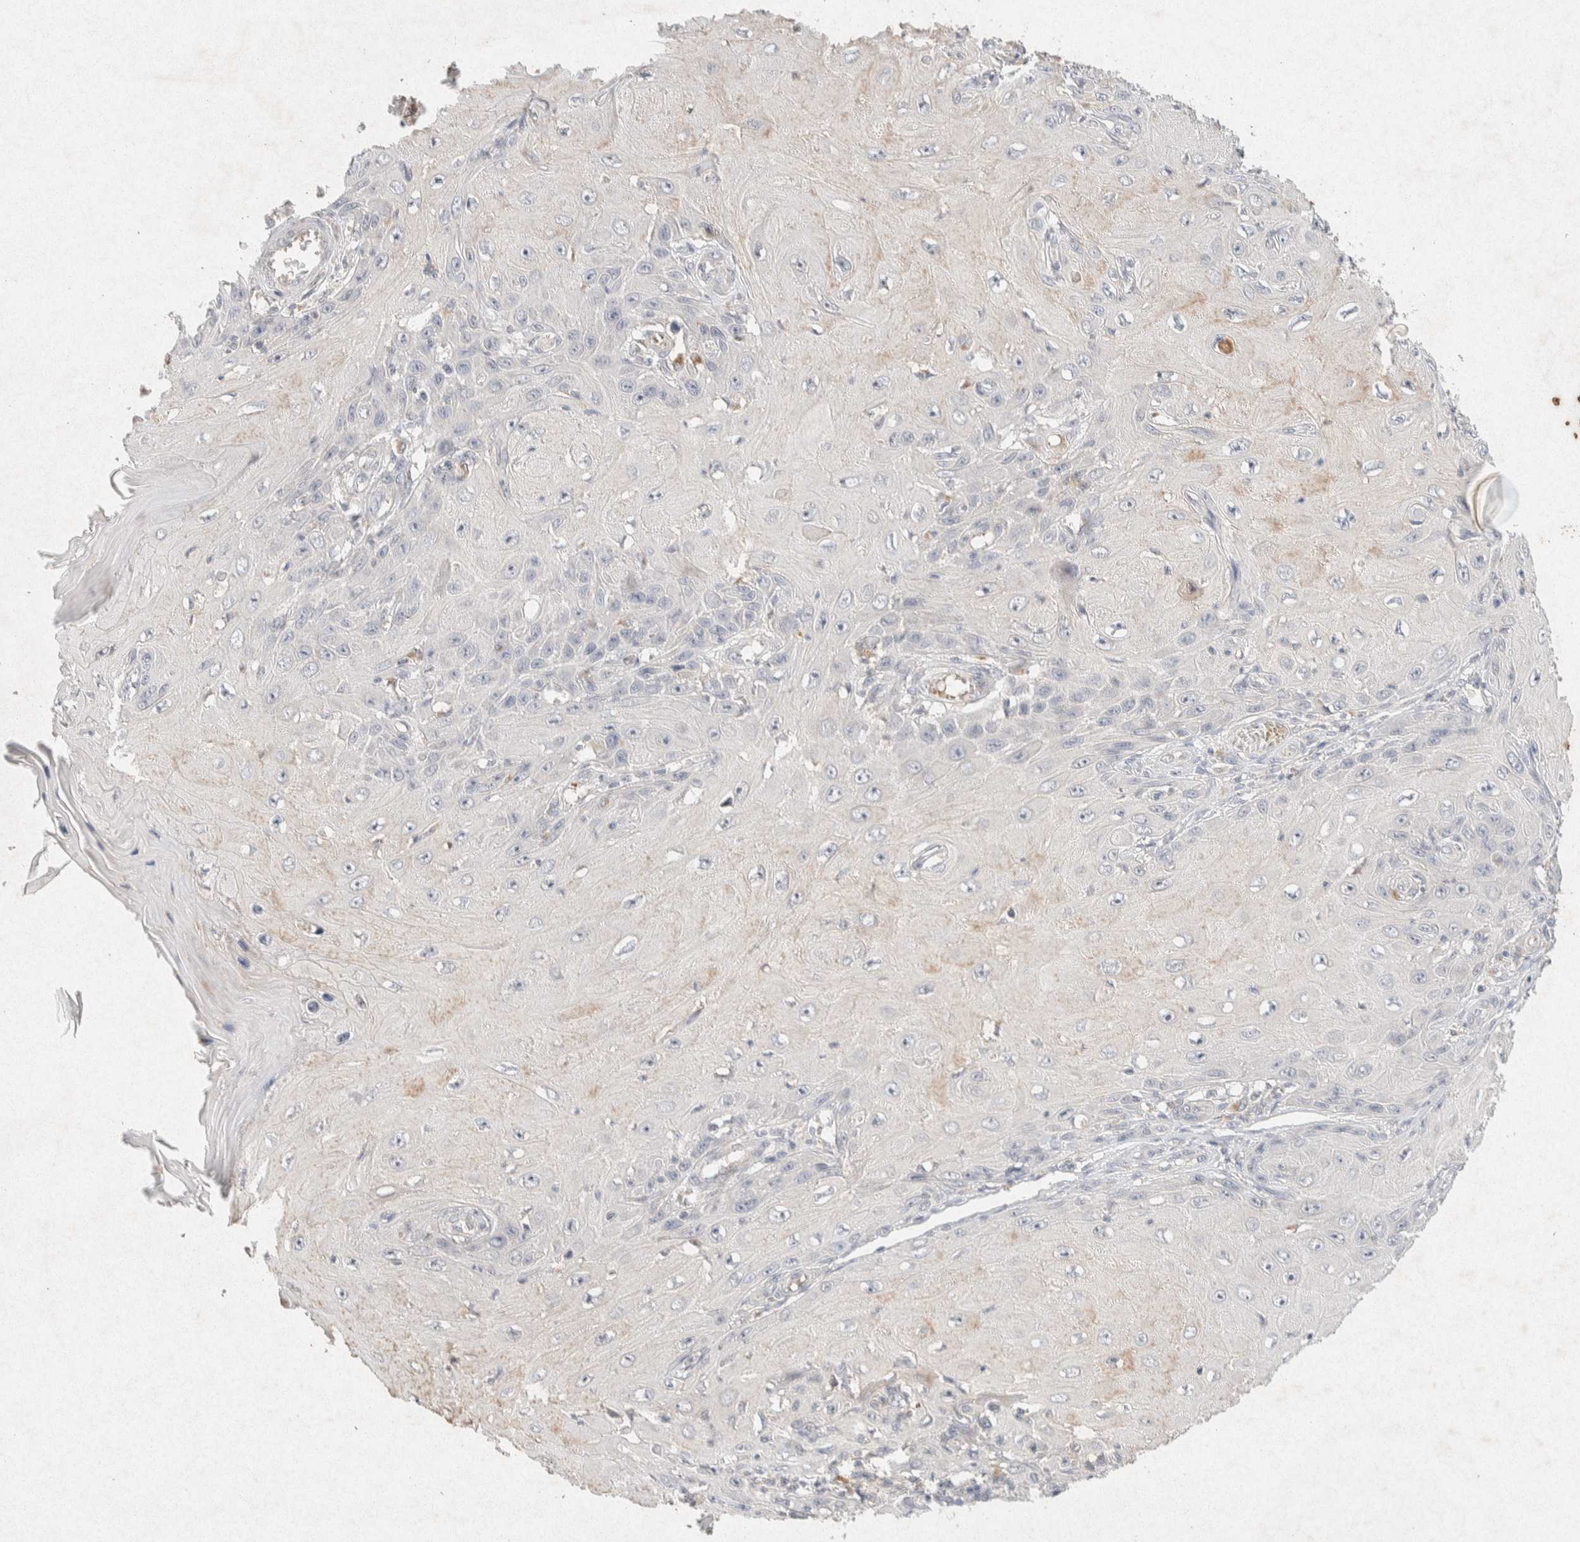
{"staining": {"intensity": "negative", "quantity": "none", "location": "none"}, "tissue": "skin cancer", "cell_type": "Tumor cells", "image_type": "cancer", "snomed": [{"axis": "morphology", "description": "Squamous cell carcinoma, NOS"}, {"axis": "topography", "description": "Skin"}], "caption": "A high-resolution micrograph shows IHC staining of skin cancer (squamous cell carcinoma), which demonstrates no significant positivity in tumor cells.", "gene": "GNAI1", "patient": {"sex": "female", "age": 73}}